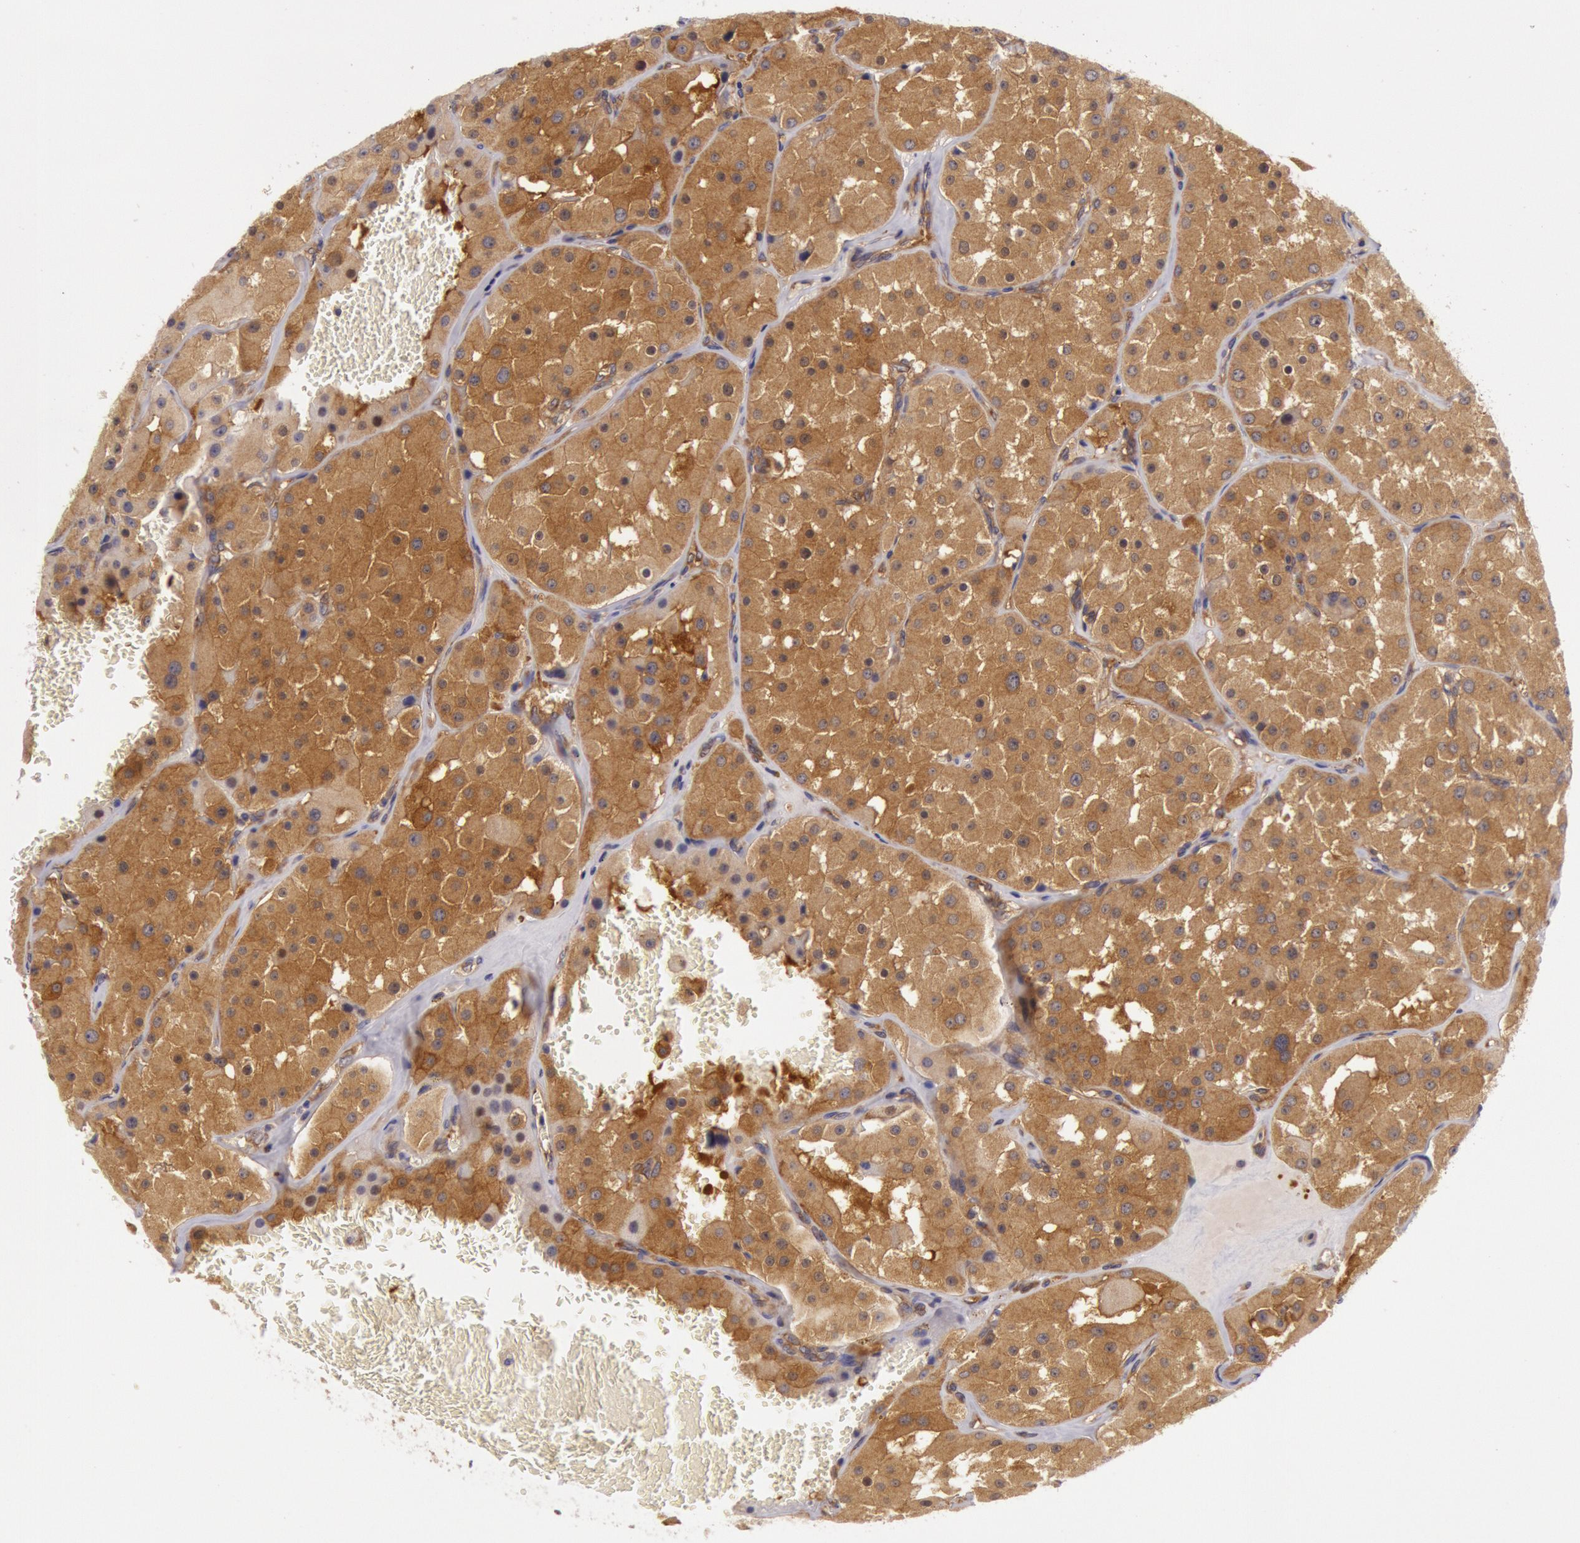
{"staining": {"intensity": "moderate", "quantity": ">75%", "location": "cytoplasmic/membranous"}, "tissue": "renal cancer", "cell_type": "Tumor cells", "image_type": "cancer", "snomed": [{"axis": "morphology", "description": "Adenocarcinoma, uncertain malignant potential"}, {"axis": "topography", "description": "Kidney"}], "caption": "High-power microscopy captured an IHC micrograph of renal cancer (adenocarcinoma,  uncertain malignant potential), revealing moderate cytoplasmic/membranous staining in approximately >75% of tumor cells.", "gene": "CHUK", "patient": {"sex": "male", "age": 63}}